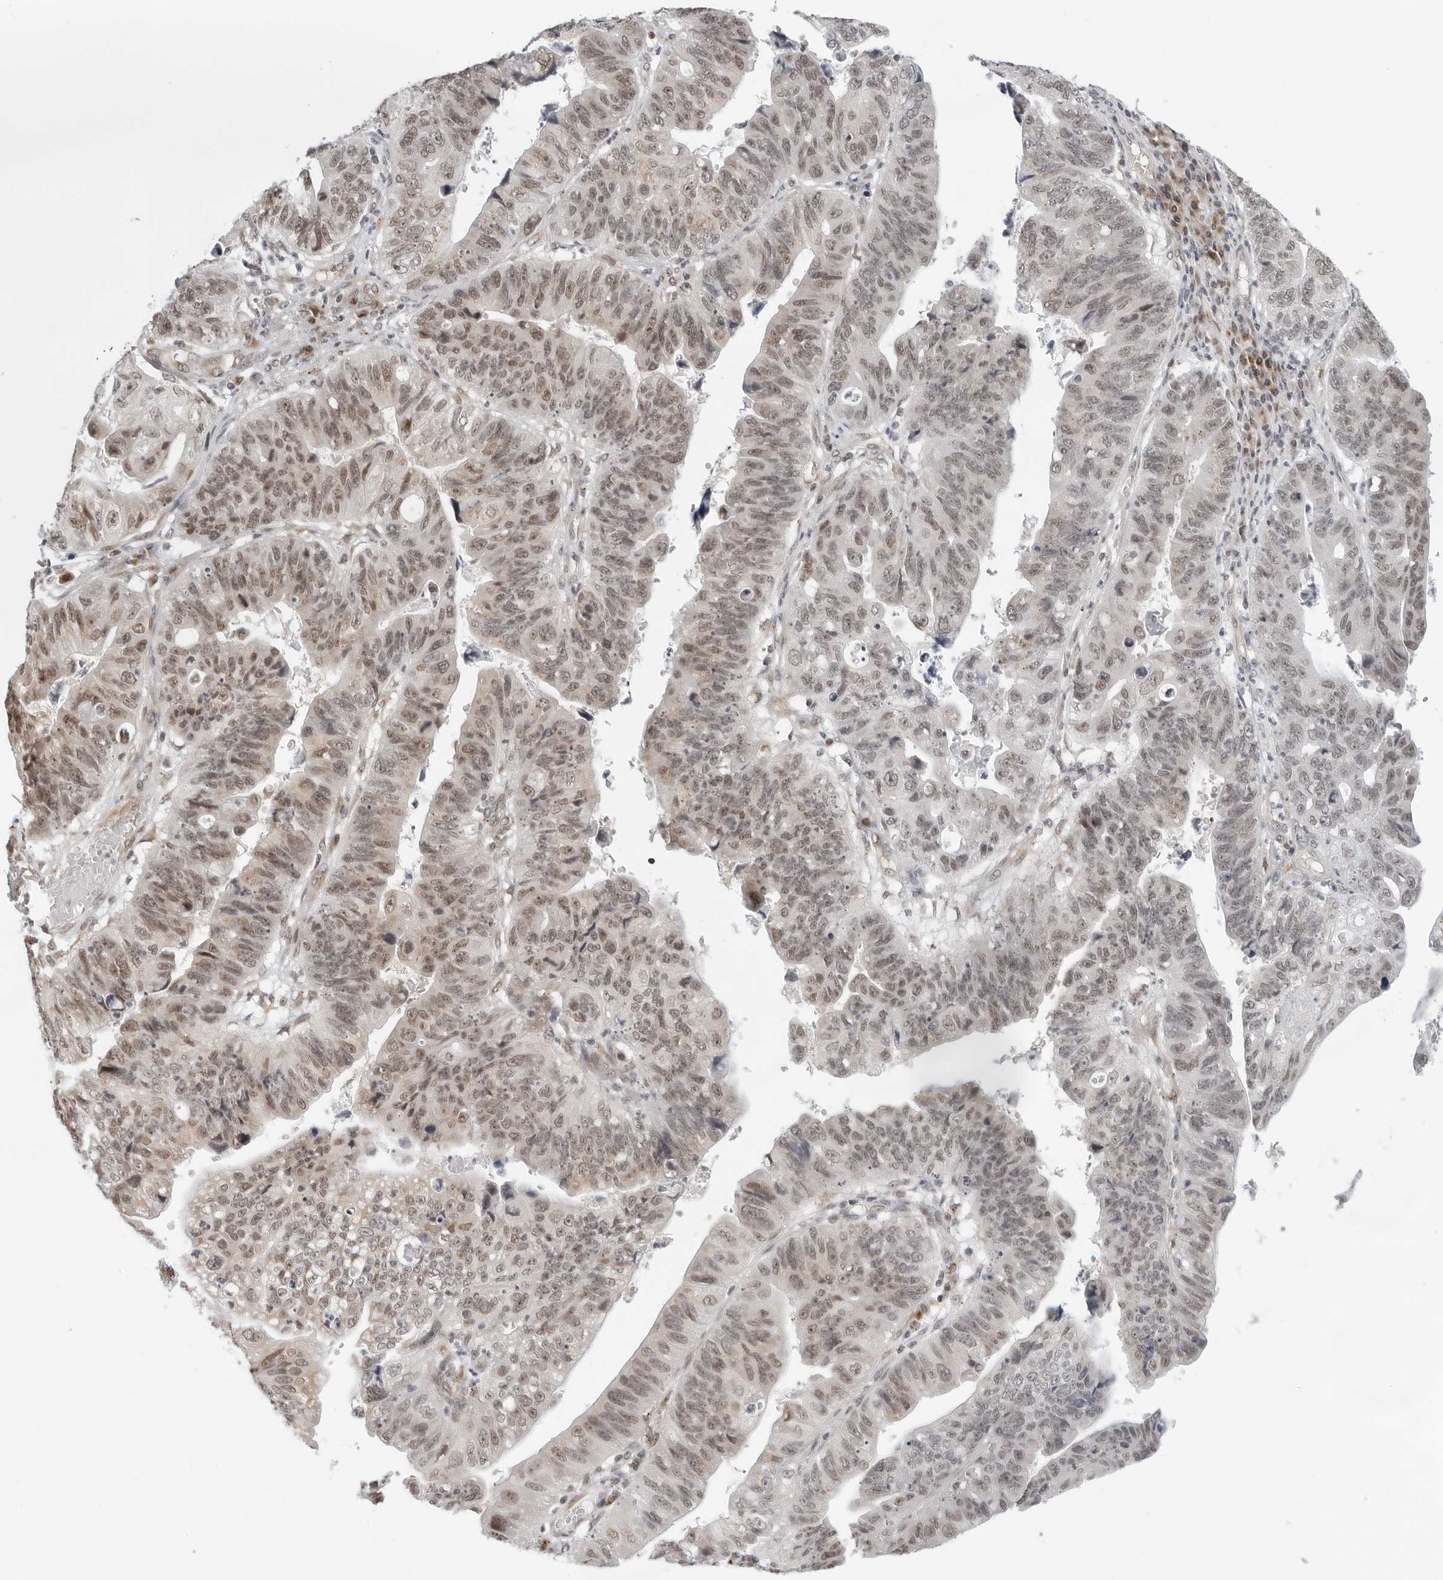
{"staining": {"intensity": "moderate", "quantity": "25%-75%", "location": "nuclear"}, "tissue": "stomach cancer", "cell_type": "Tumor cells", "image_type": "cancer", "snomed": [{"axis": "morphology", "description": "Adenocarcinoma, NOS"}, {"axis": "topography", "description": "Stomach"}], "caption": "Immunohistochemical staining of human stomach cancer (adenocarcinoma) shows medium levels of moderate nuclear expression in about 25%-75% of tumor cells. (Brightfield microscopy of DAB IHC at high magnification).", "gene": "TOX4", "patient": {"sex": "male", "age": 59}}